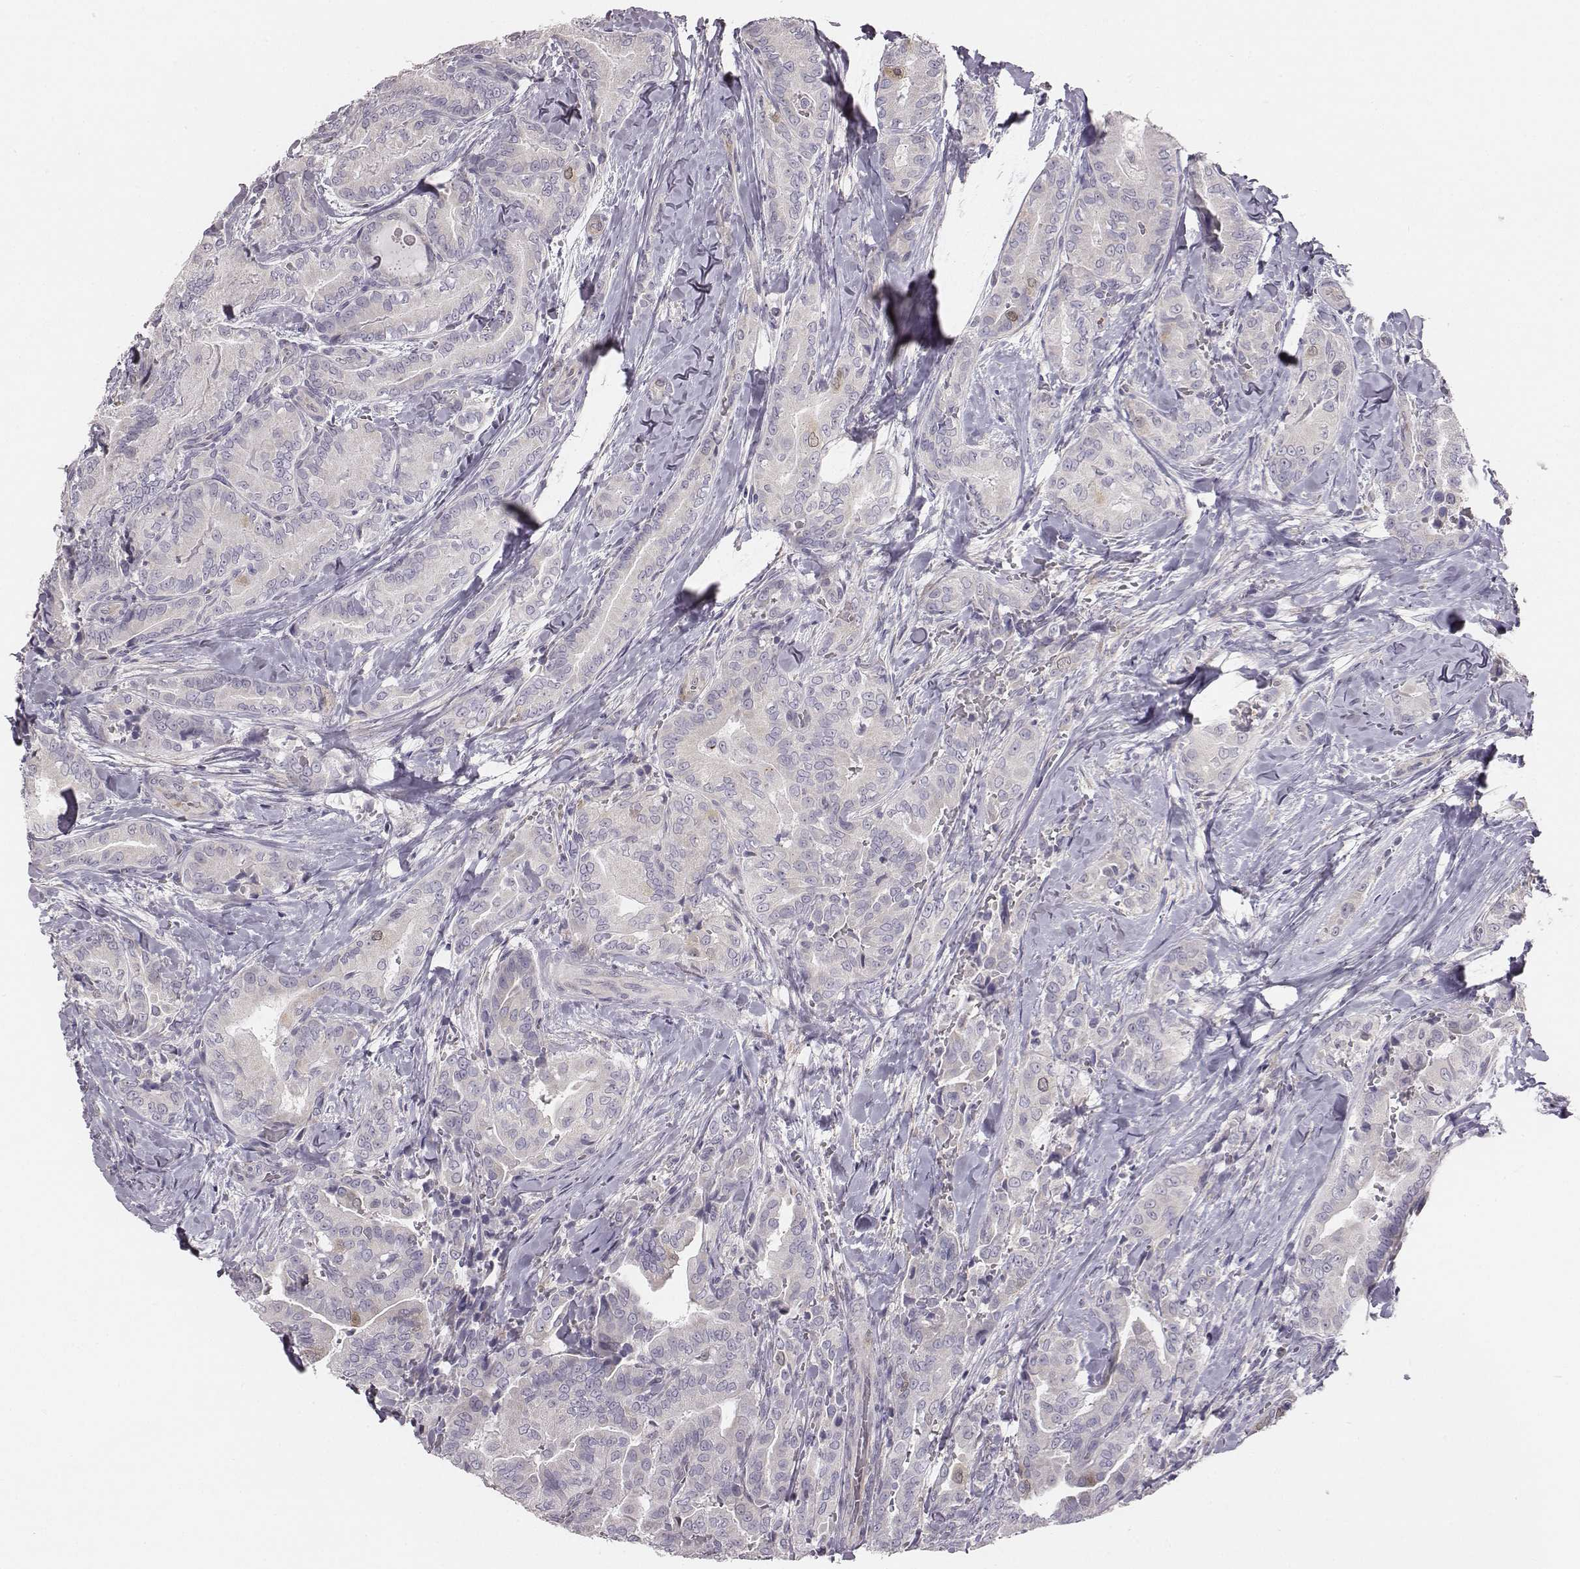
{"staining": {"intensity": "negative", "quantity": "none", "location": "none"}, "tissue": "thyroid cancer", "cell_type": "Tumor cells", "image_type": "cancer", "snomed": [{"axis": "morphology", "description": "Papillary adenocarcinoma, NOS"}, {"axis": "topography", "description": "Thyroid gland"}], "caption": "The IHC photomicrograph has no significant expression in tumor cells of papillary adenocarcinoma (thyroid) tissue.", "gene": "PBK", "patient": {"sex": "male", "age": 61}}